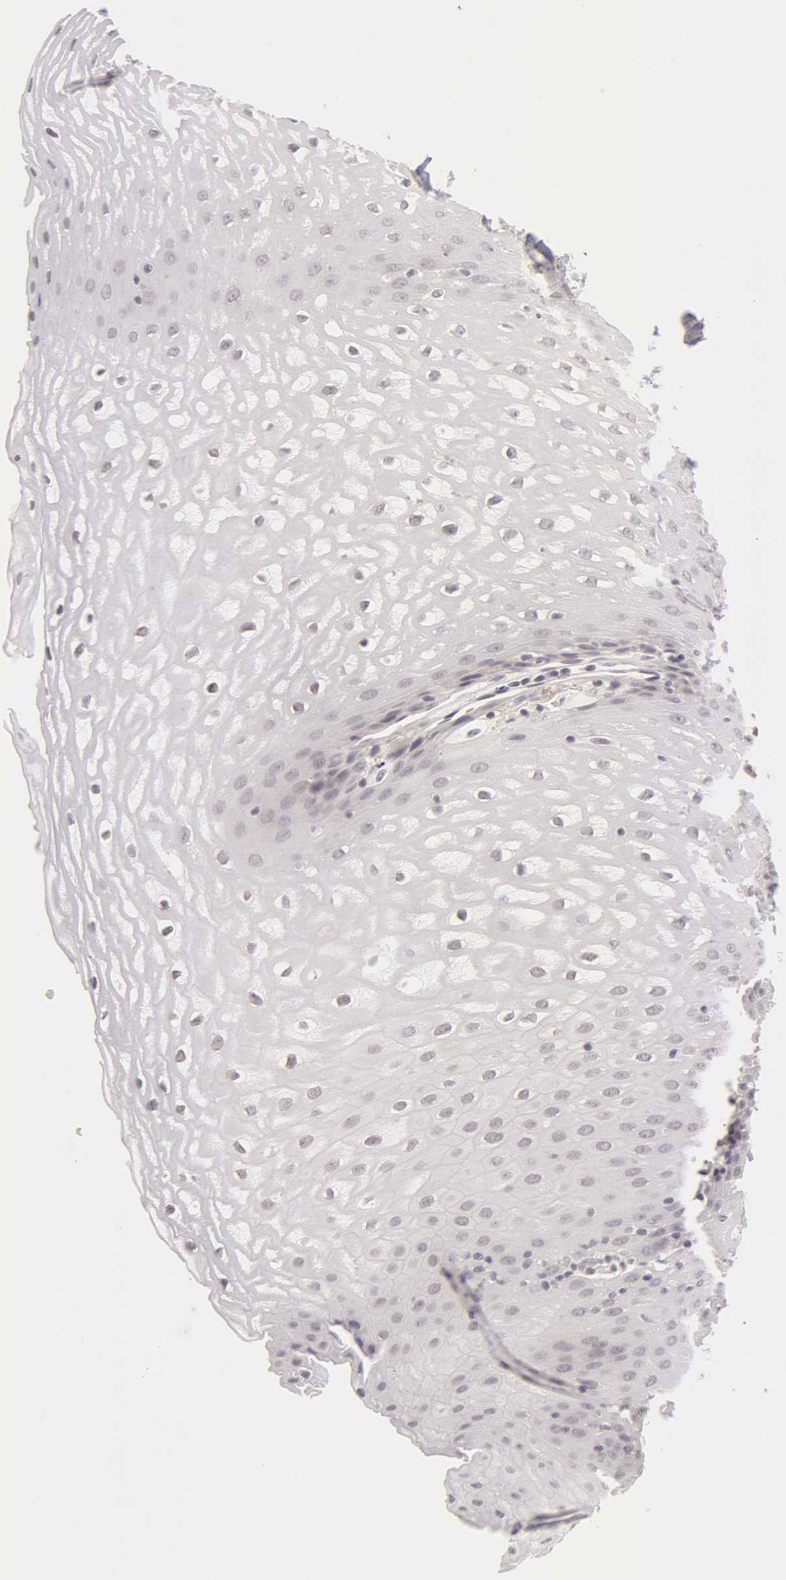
{"staining": {"intensity": "negative", "quantity": "none", "location": "none"}, "tissue": "esophagus", "cell_type": "Squamous epithelial cells", "image_type": "normal", "snomed": [{"axis": "morphology", "description": "Normal tissue, NOS"}, {"axis": "topography", "description": "Esophagus"}], "caption": "The histopathology image displays no significant staining in squamous epithelial cells of esophagus.", "gene": "ADAM10", "patient": {"sex": "female", "age": 61}}